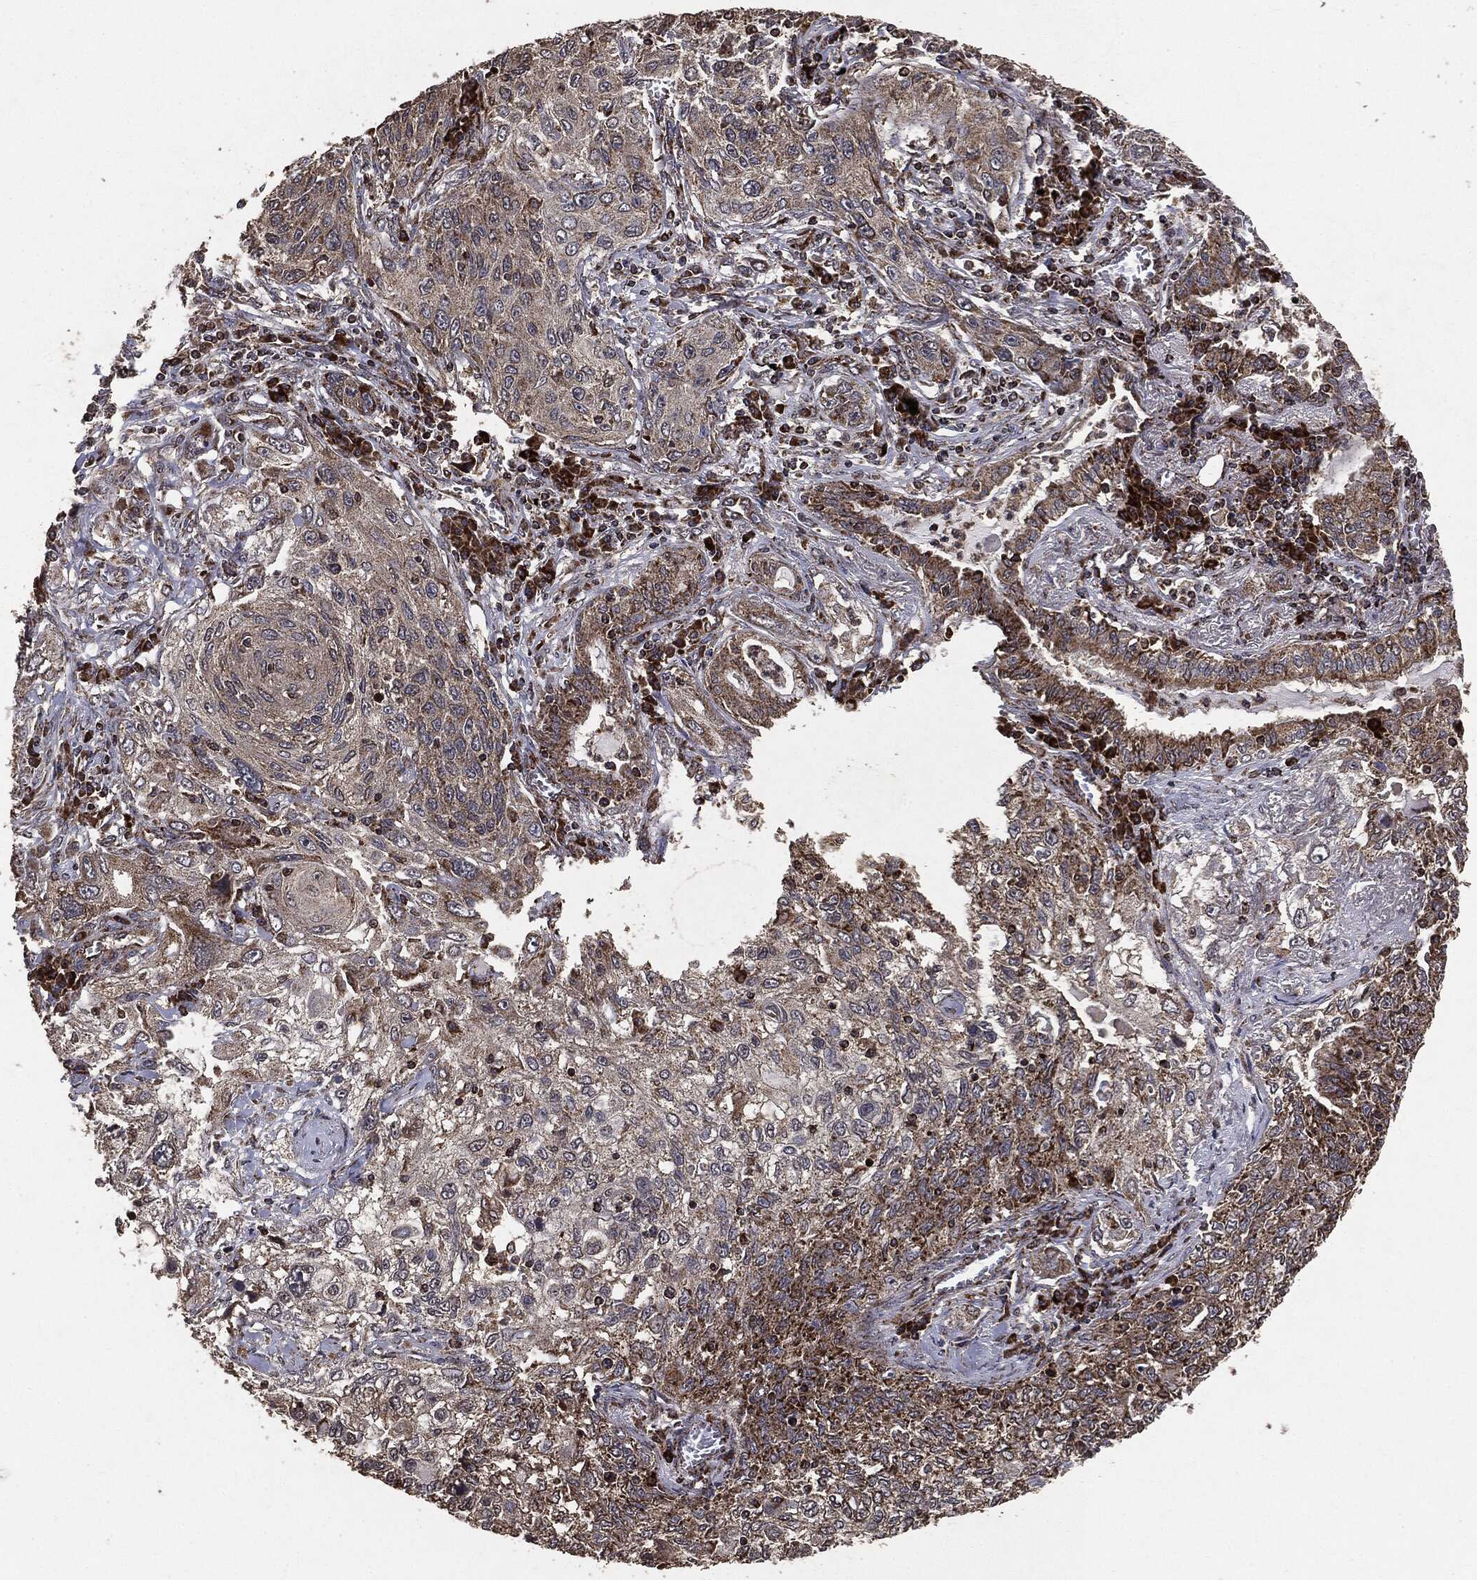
{"staining": {"intensity": "weak", "quantity": "25%-75%", "location": "cytoplasmic/membranous"}, "tissue": "lung cancer", "cell_type": "Tumor cells", "image_type": "cancer", "snomed": [{"axis": "morphology", "description": "Squamous cell carcinoma, NOS"}, {"axis": "topography", "description": "Lung"}], "caption": "The histopathology image demonstrates a brown stain indicating the presence of a protein in the cytoplasmic/membranous of tumor cells in lung squamous cell carcinoma.", "gene": "MTOR", "patient": {"sex": "female", "age": 69}}